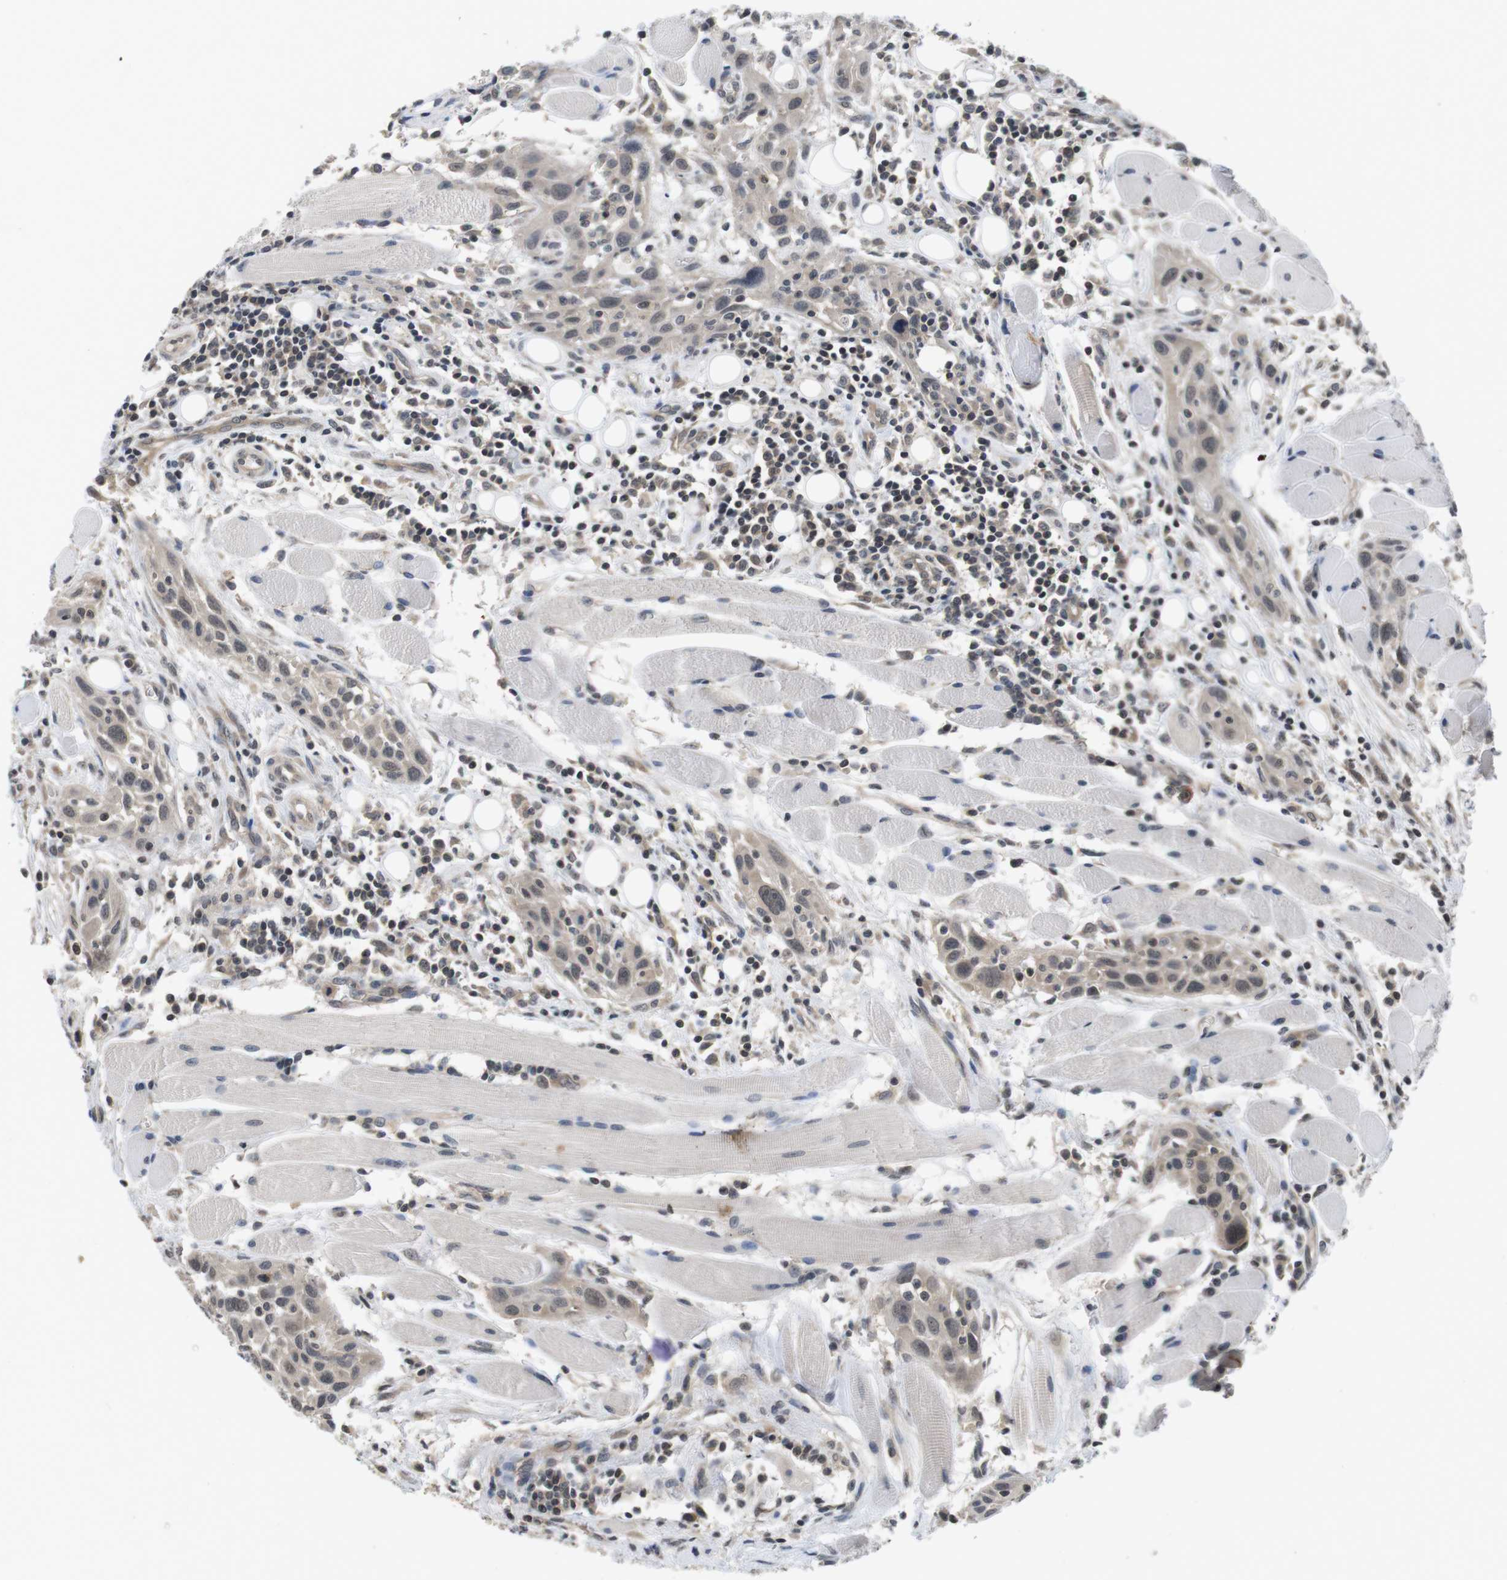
{"staining": {"intensity": "weak", "quantity": ">75%", "location": "cytoplasmic/membranous"}, "tissue": "head and neck cancer", "cell_type": "Tumor cells", "image_type": "cancer", "snomed": [{"axis": "morphology", "description": "Squamous cell carcinoma, NOS"}, {"axis": "topography", "description": "Oral tissue"}, {"axis": "topography", "description": "Head-Neck"}], "caption": "This is an image of immunohistochemistry (IHC) staining of squamous cell carcinoma (head and neck), which shows weak expression in the cytoplasmic/membranous of tumor cells.", "gene": "FADD", "patient": {"sex": "female", "age": 50}}